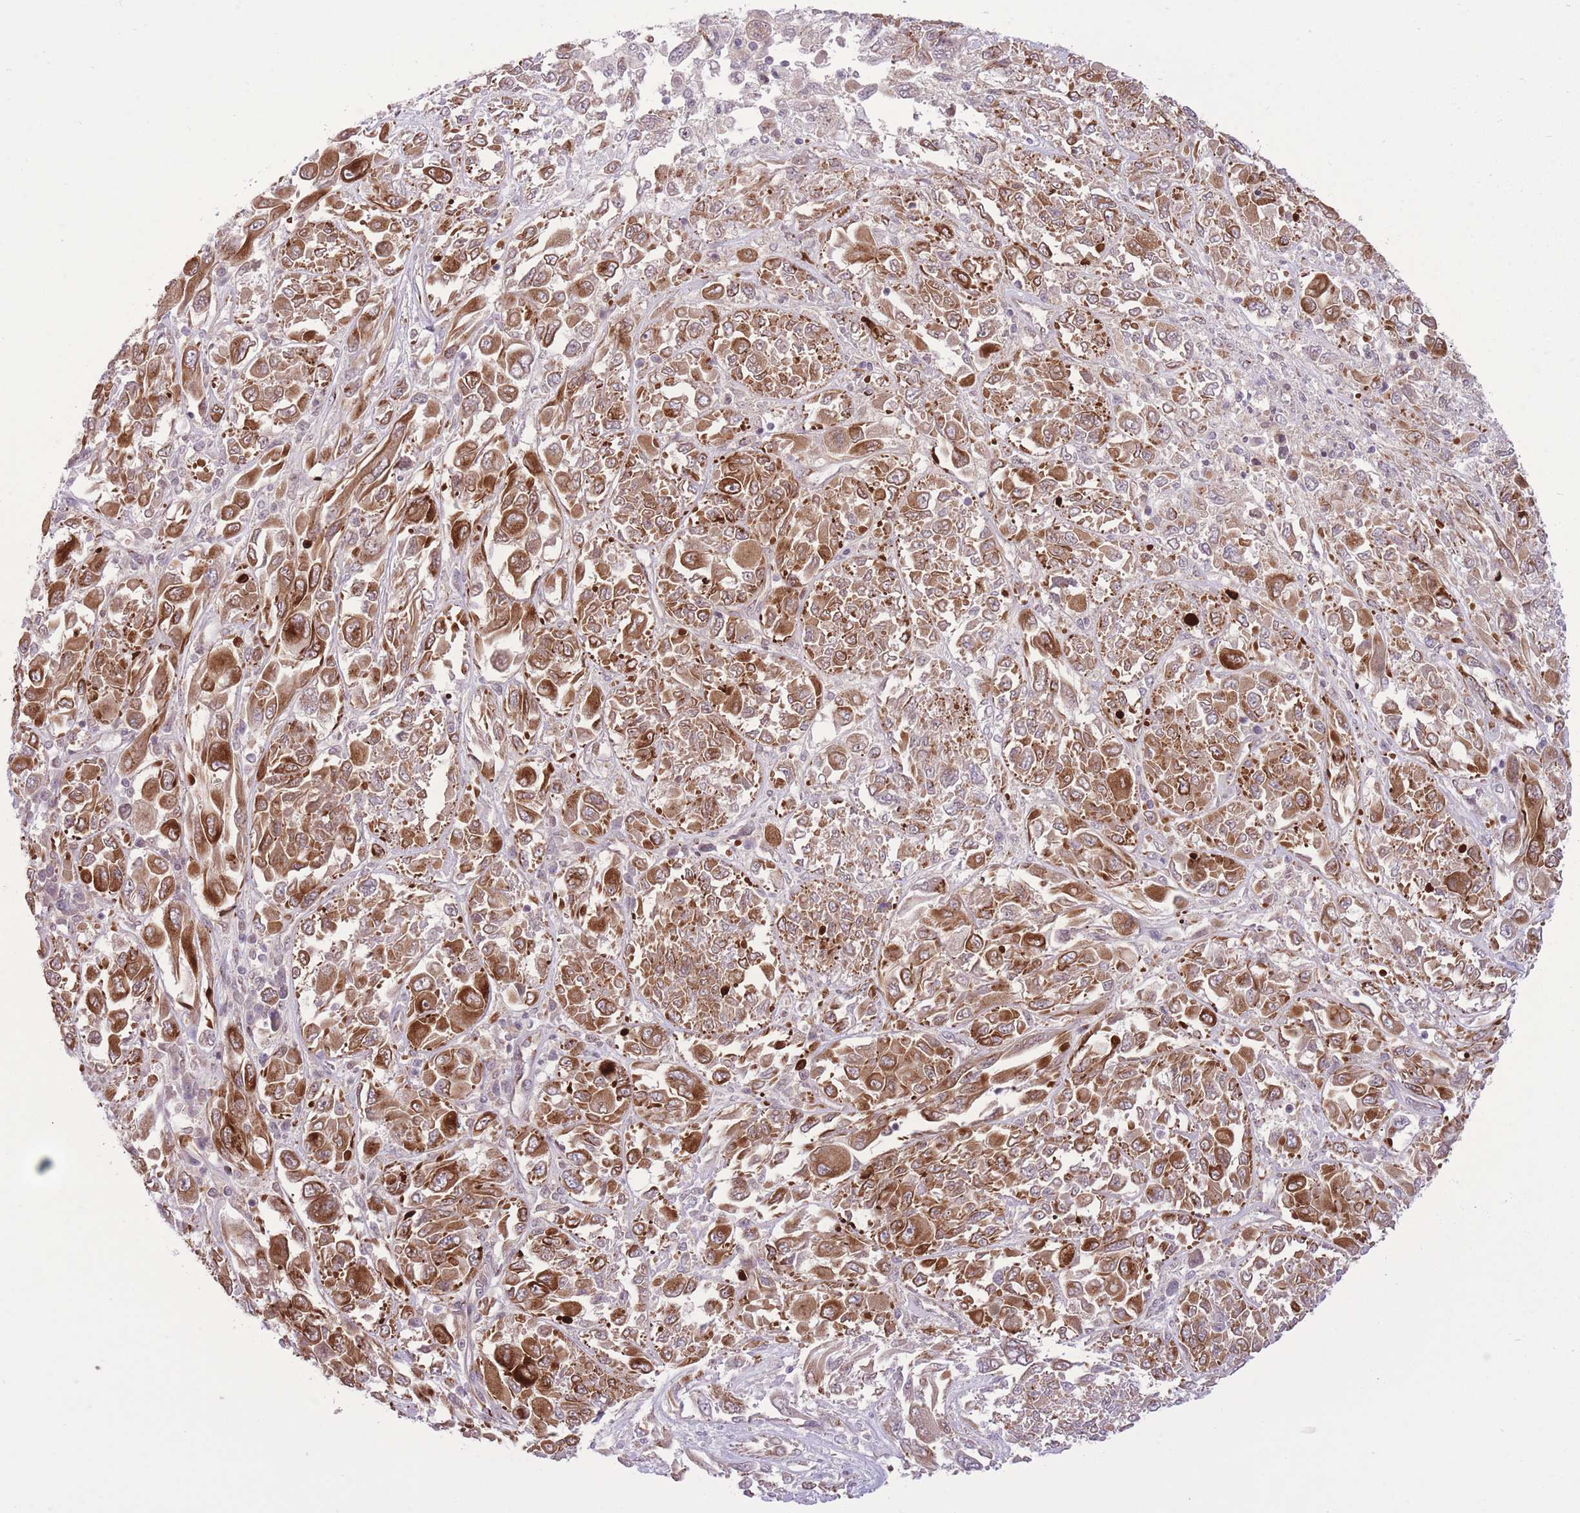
{"staining": {"intensity": "moderate", "quantity": ">75%", "location": "cytoplasmic/membranous"}, "tissue": "melanoma", "cell_type": "Tumor cells", "image_type": "cancer", "snomed": [{"axis": "morphology", "description": "Malignant melanoma, NOS"}, {"axis": "topography", "description": "Skin"}], "caption": "Immunohistochemical staining of human melanoma displays moderate cytoplasmic/membranous protein staining in approximately >75% of tumor cells.", "gene": "ZBED5", "patient": {"sex": "female", "age": 91}}